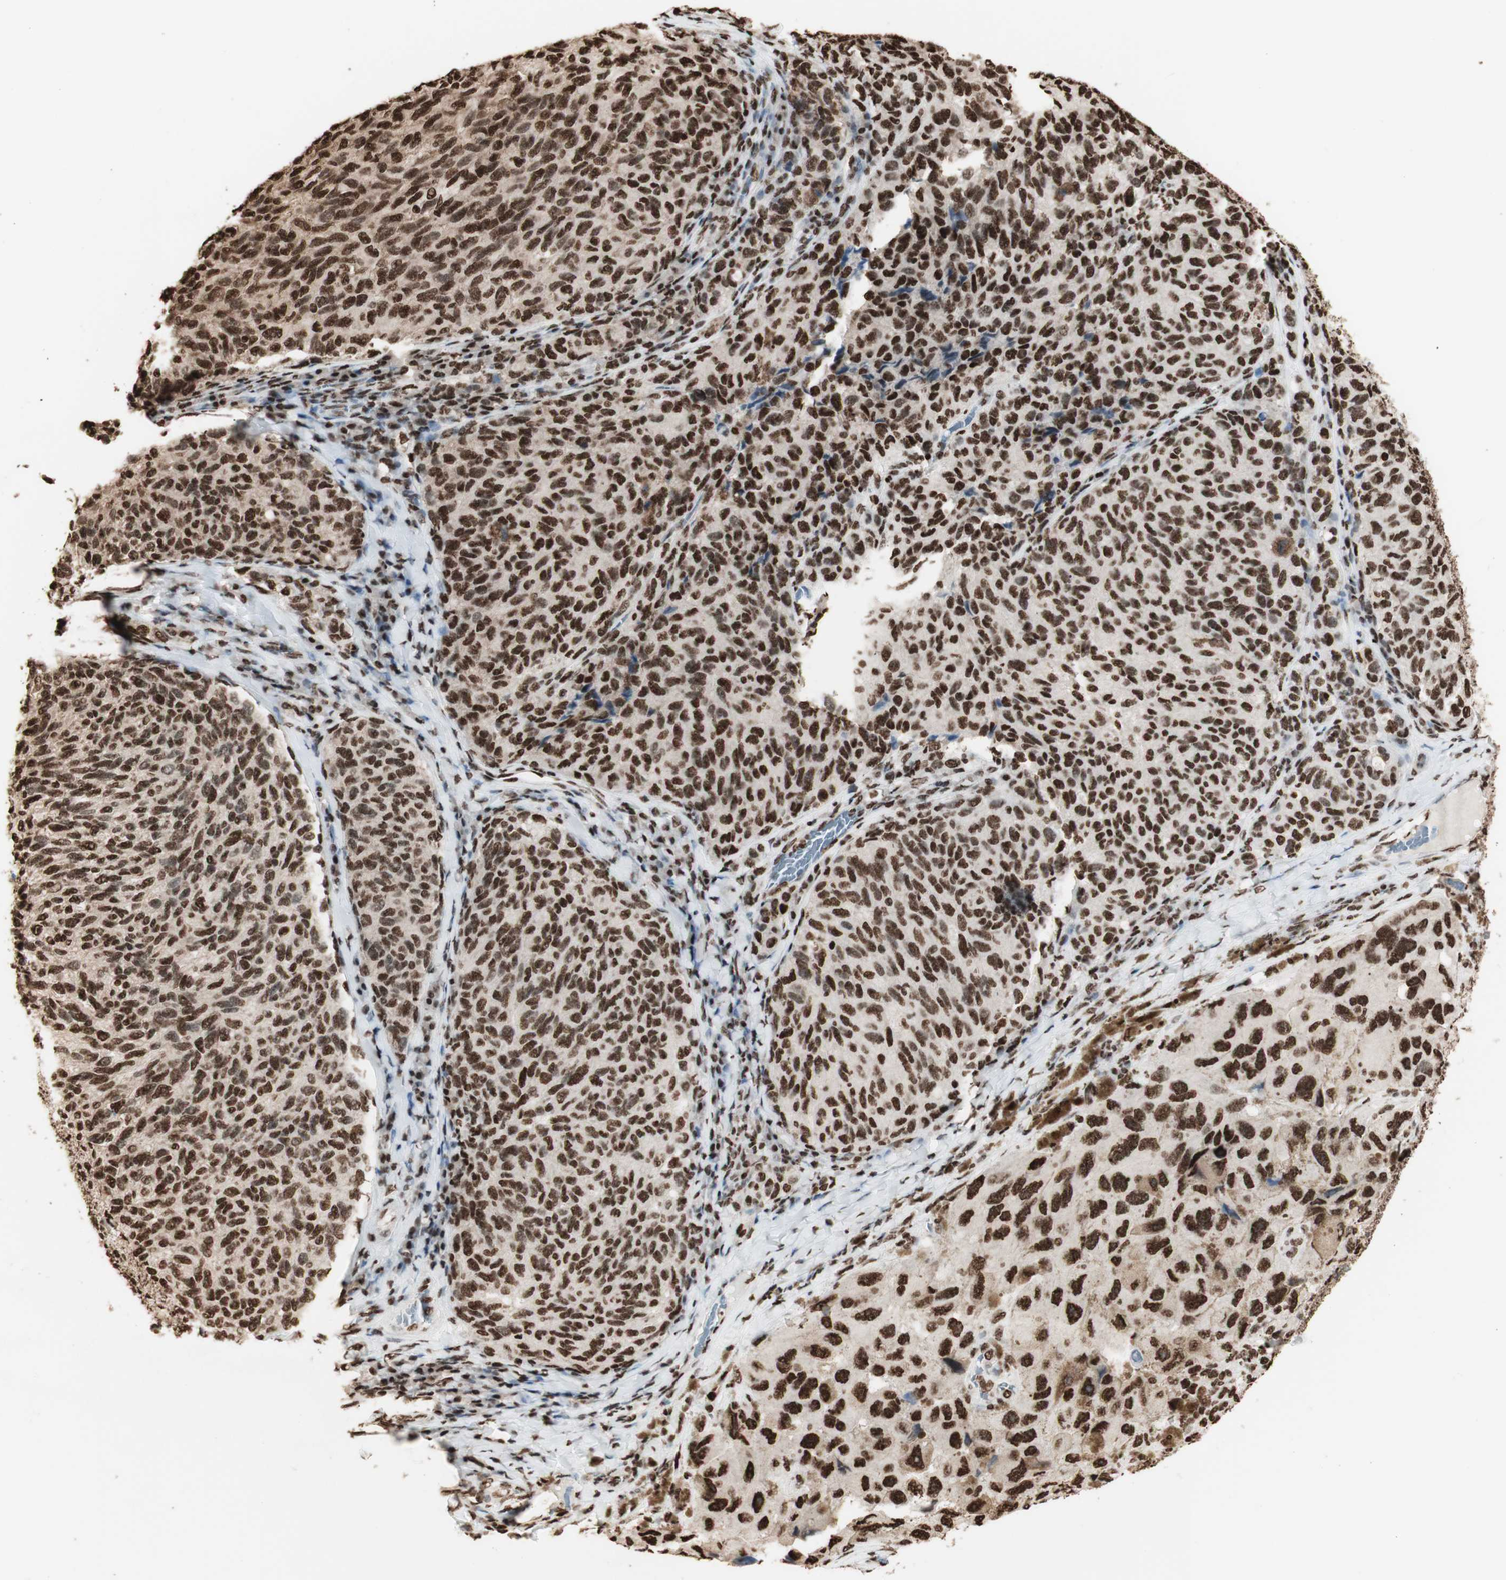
{"staining": {"intensity": "strong", "quantity": ">75%", "location": "nuclear"}, "tissue": "melanoma", "cell_type": "Tumor cells", "image_type": "cancer", "snomed": [{"axis": "morphology", "description": "Malignant melanoma, NOS"}, {"axis": "topography", "description": "Skin"}], "caption": "Immunohistochemical staining of human melanoma shows high levels of strong nuclear protein positivity in approximately >75% of tumor cells.", "gene": "HNRNPA2B1", "patient": {"sex": "female", "age": 73}}